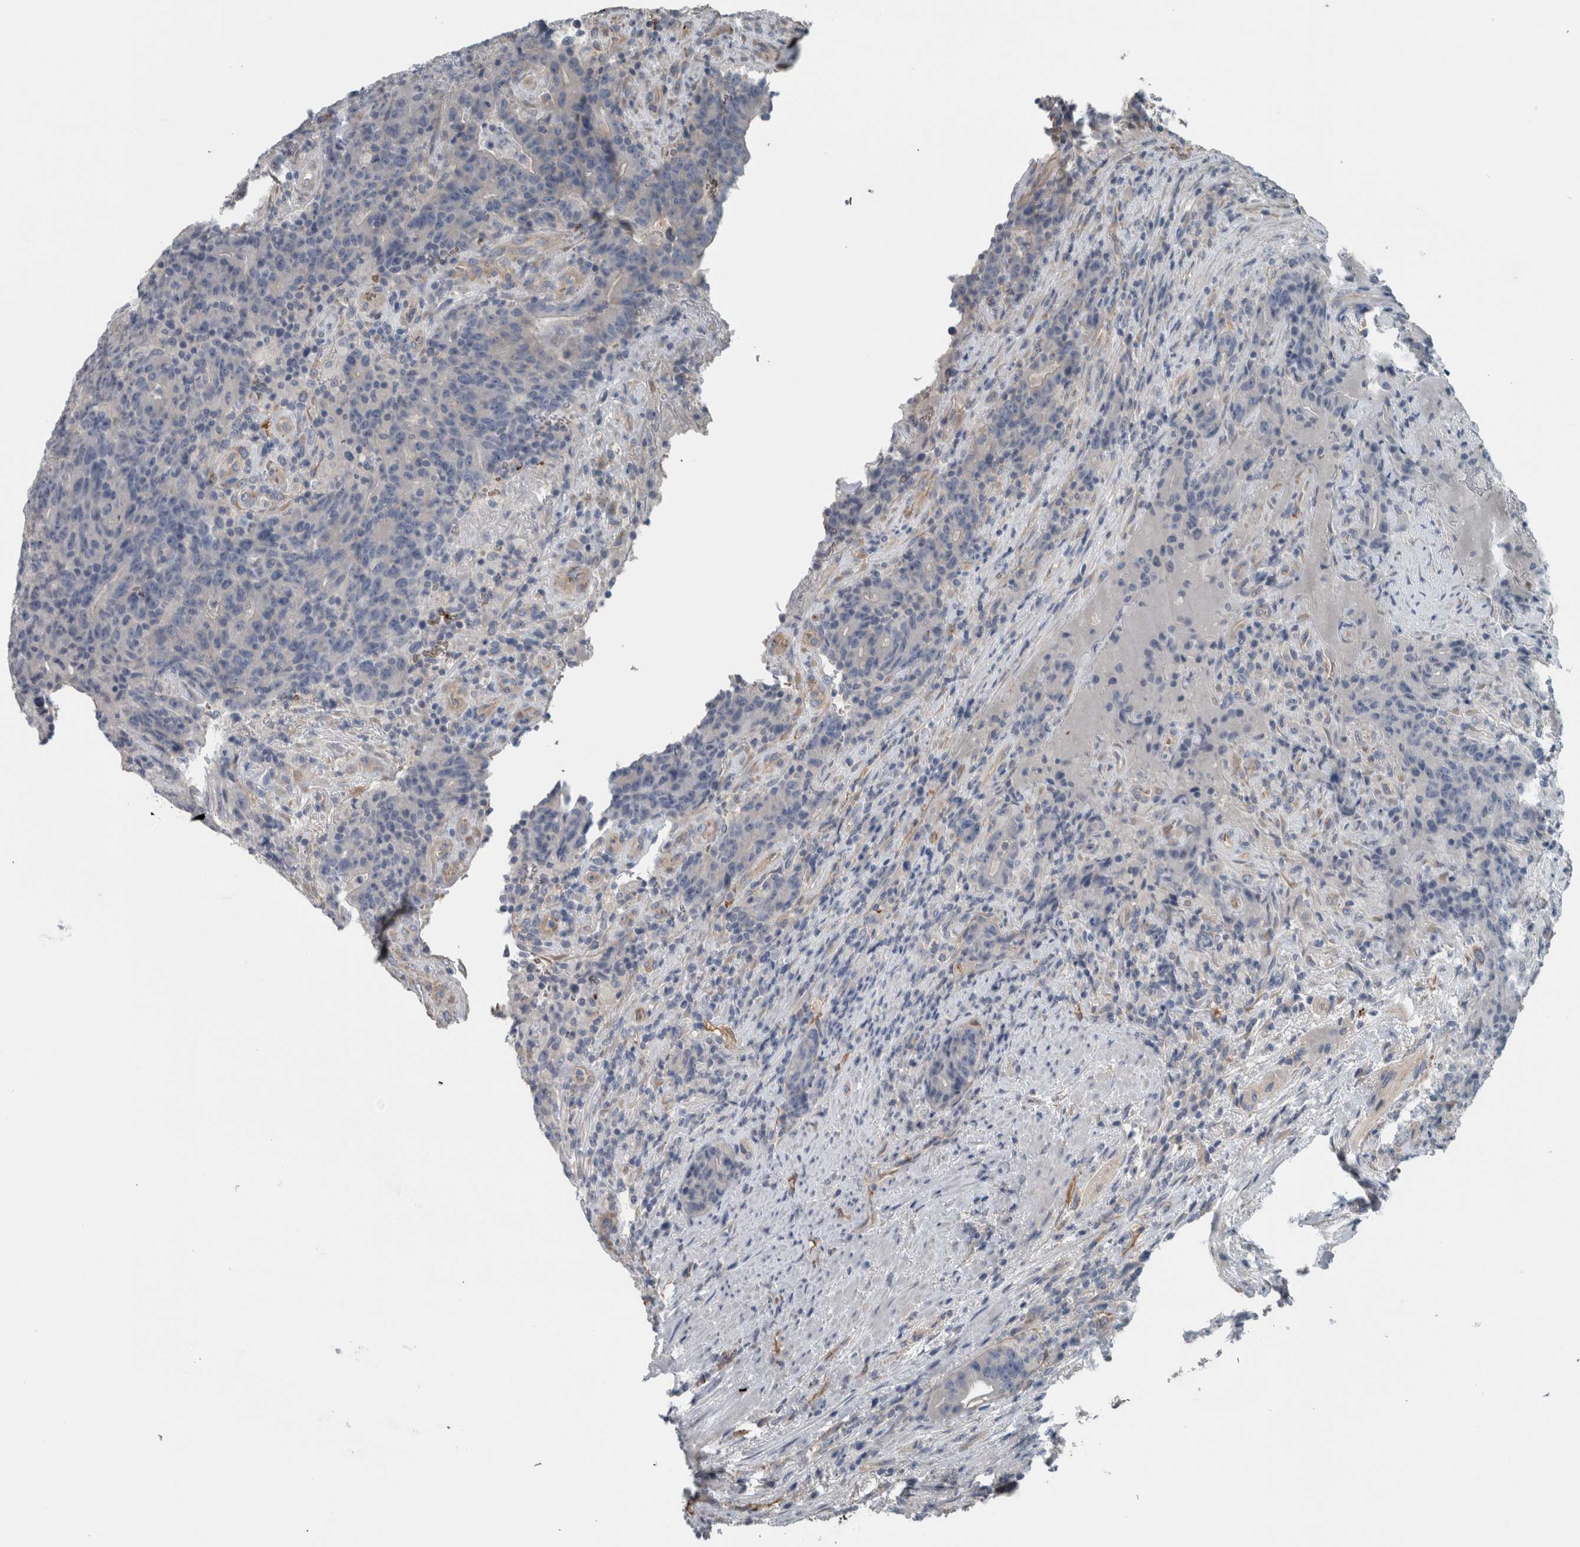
{"staining": {"intensity": "negative", "quantity": "none", "location": "none"}, "tissue": "colorectal cancer", "cell_type": "Tumor cells", "image_type": "cancer", "snomed": [{"axis": "morphology", "description": "Normal tissue, NOS"}, {"axis": "morphology", "description": "Adenocarcinoma, NOS"}, {"axis": "topography", "description": "Colon"}], "caption": "An immunohistochemistry image of colorectal cancer (adenocarcinoma) is shown. There is no staining in tumor cells of colorectal cancer (adenocarcinoma). (DAB (3,3'-diaminobenzidine) immunohistochemistry, high magnification).", "gene": "SH3GL2", "patient": {"sex": "female", "age": 75}}